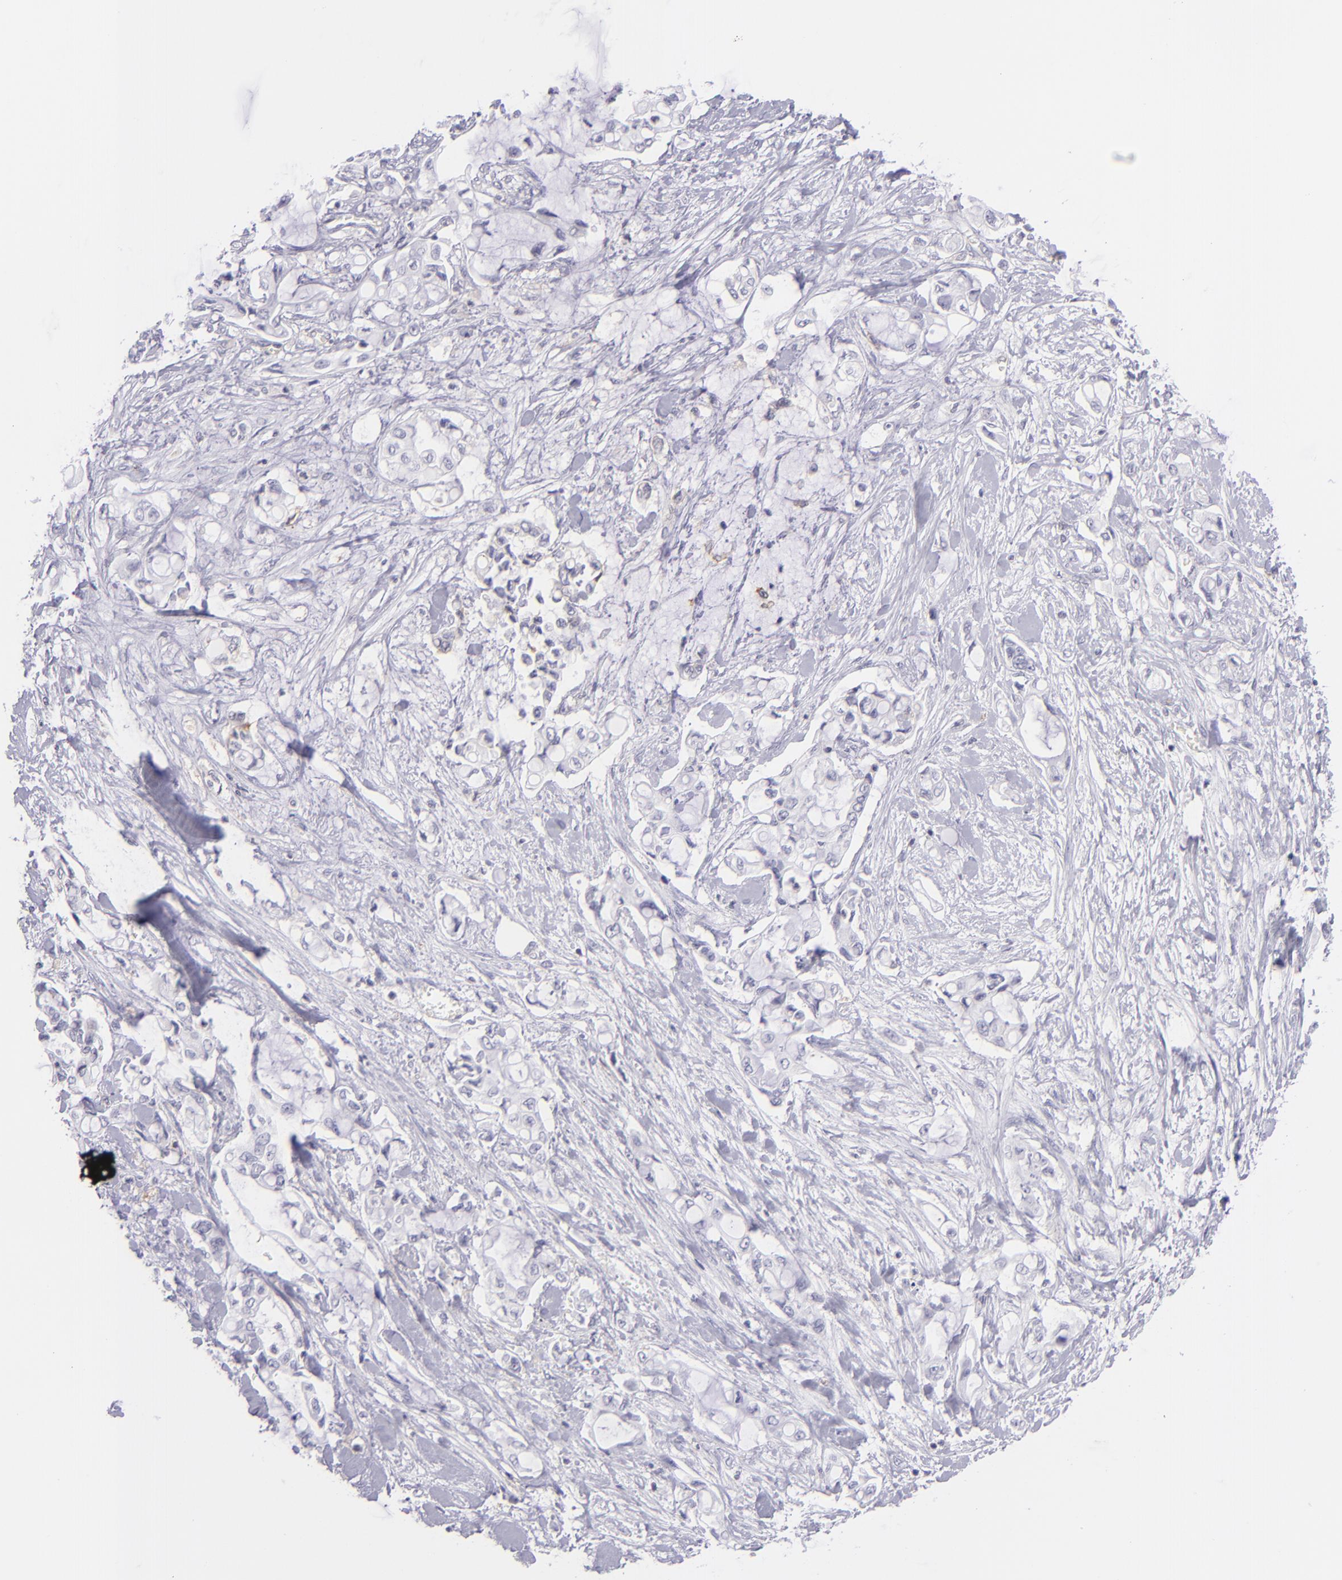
{"staining": {"intensity": "moderate", "quantity": "<25%", "location": "cytoplasmic/membranous"}, "tissue": "pancreatic cancer", "cell_type": "Tumor cells", "image_type": "cancer", "snomed": [{"axis": "morphology", "description": "Adenocarcinoma, NOS"}, {"axis": "topography", "description": "Pancreas"}], "caption": "Adenocarcinoma (pancreatic) stained with DAB immunohistochemistry (IHC) shows low levels of moderate cytoplasmic/membranous staining in about <25% of tumor cells.", "gene": "THBD", "patient": {"sex": "female", "age": 70}}